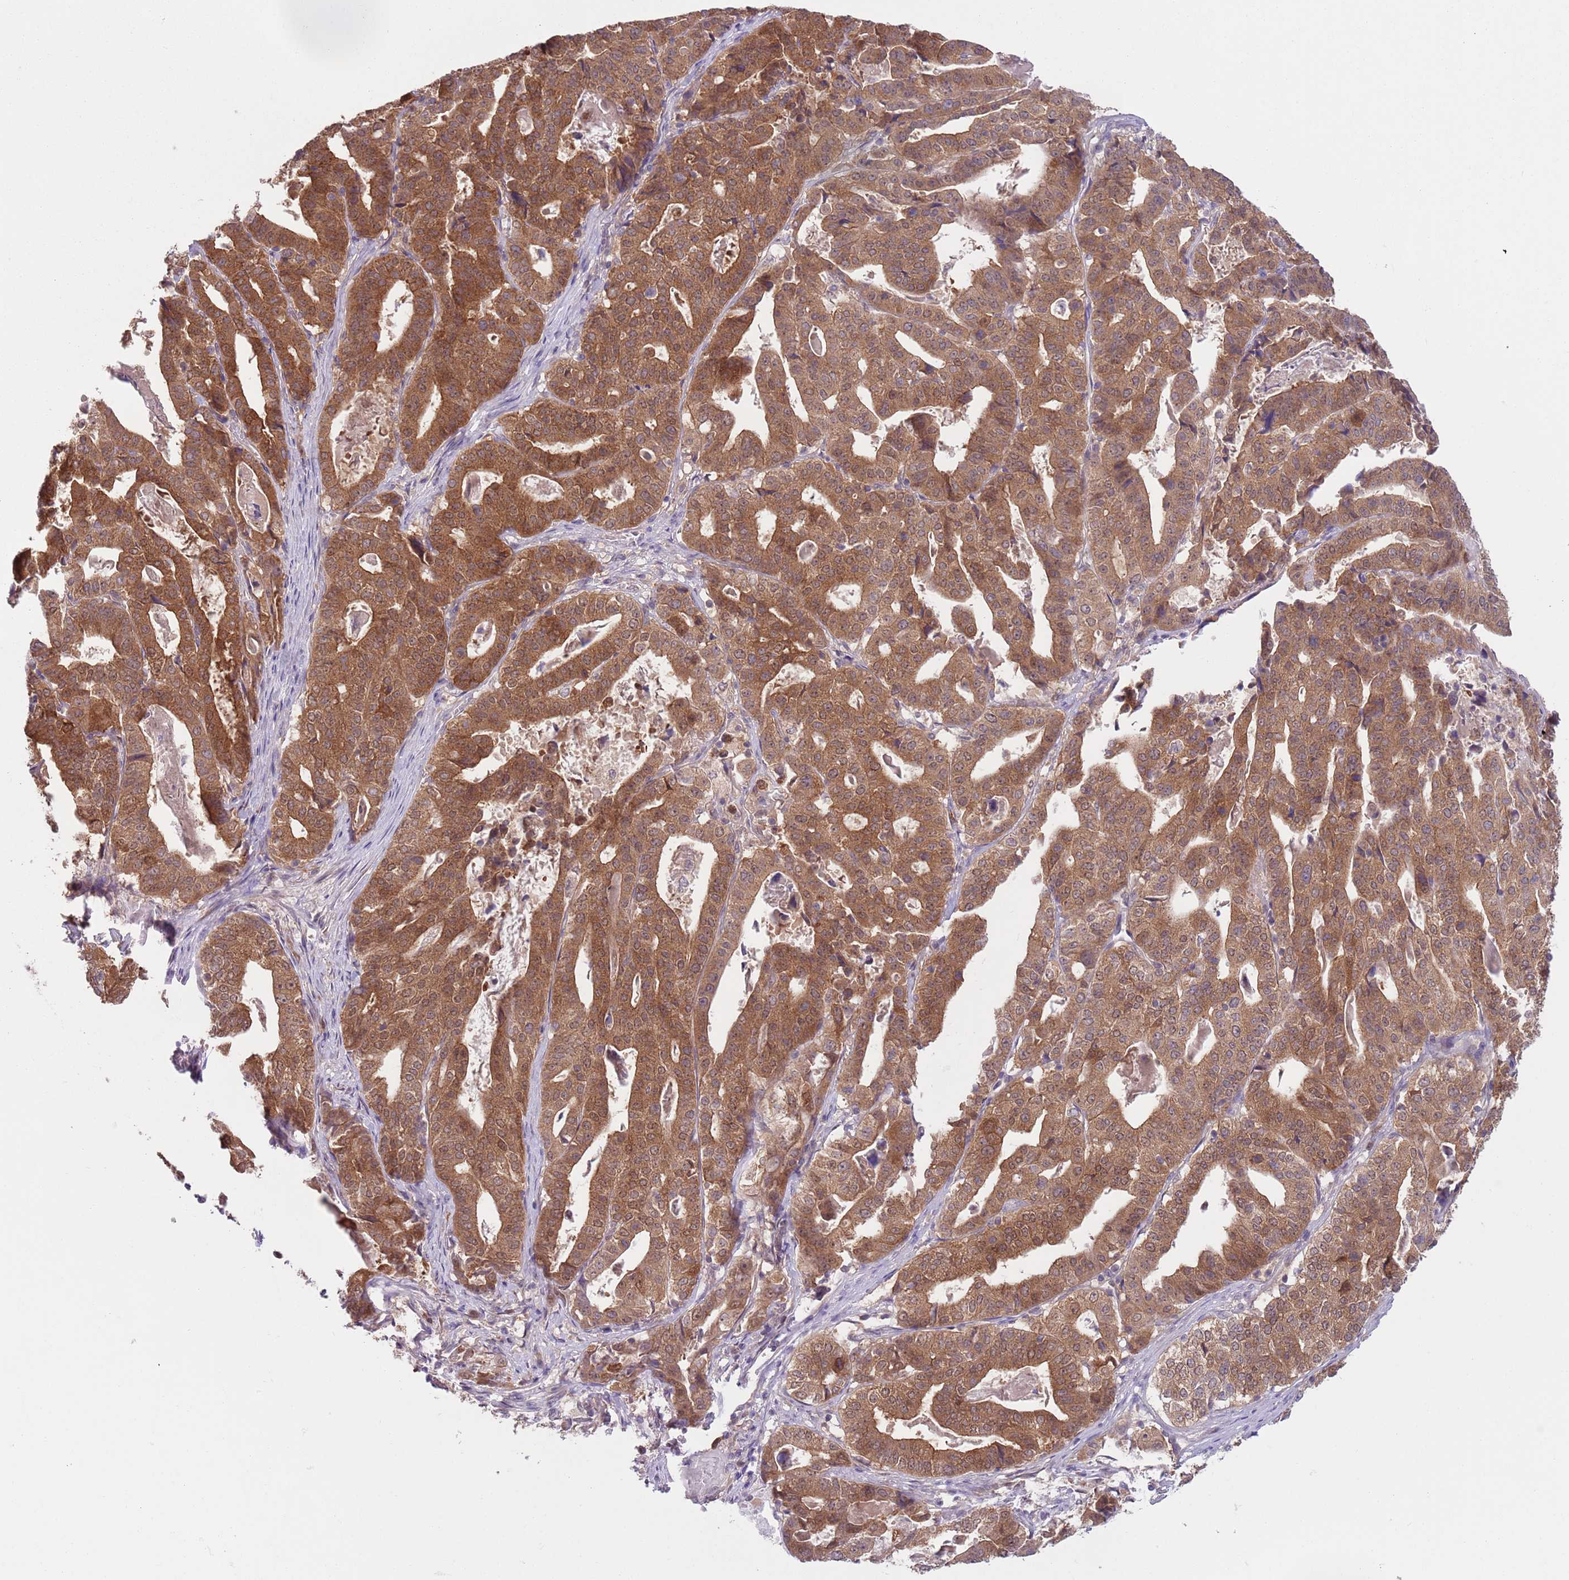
{"staining": {"intensity": "moderate", "quantity": ">75%", "location": "cytoplasmic/membranous"}, "tissue": "stomach cancer", "cell_type": "Tumor cells", "image_type": "cancer", "snomed": [{"axis": "morphology", "description": "Adenocarcinoma, NOS"}, {"axis": "topography", "description": "Stomach"}], "caption": "Immunohistochemistry (IHC) of human stomach adenocarcinoma reveals medium levels of moderate cytoplasmic/membranous positivity in approximately >75% of tumor cells.", "gene": "COPE", "patient": {"sex": "male", "age": 48}}